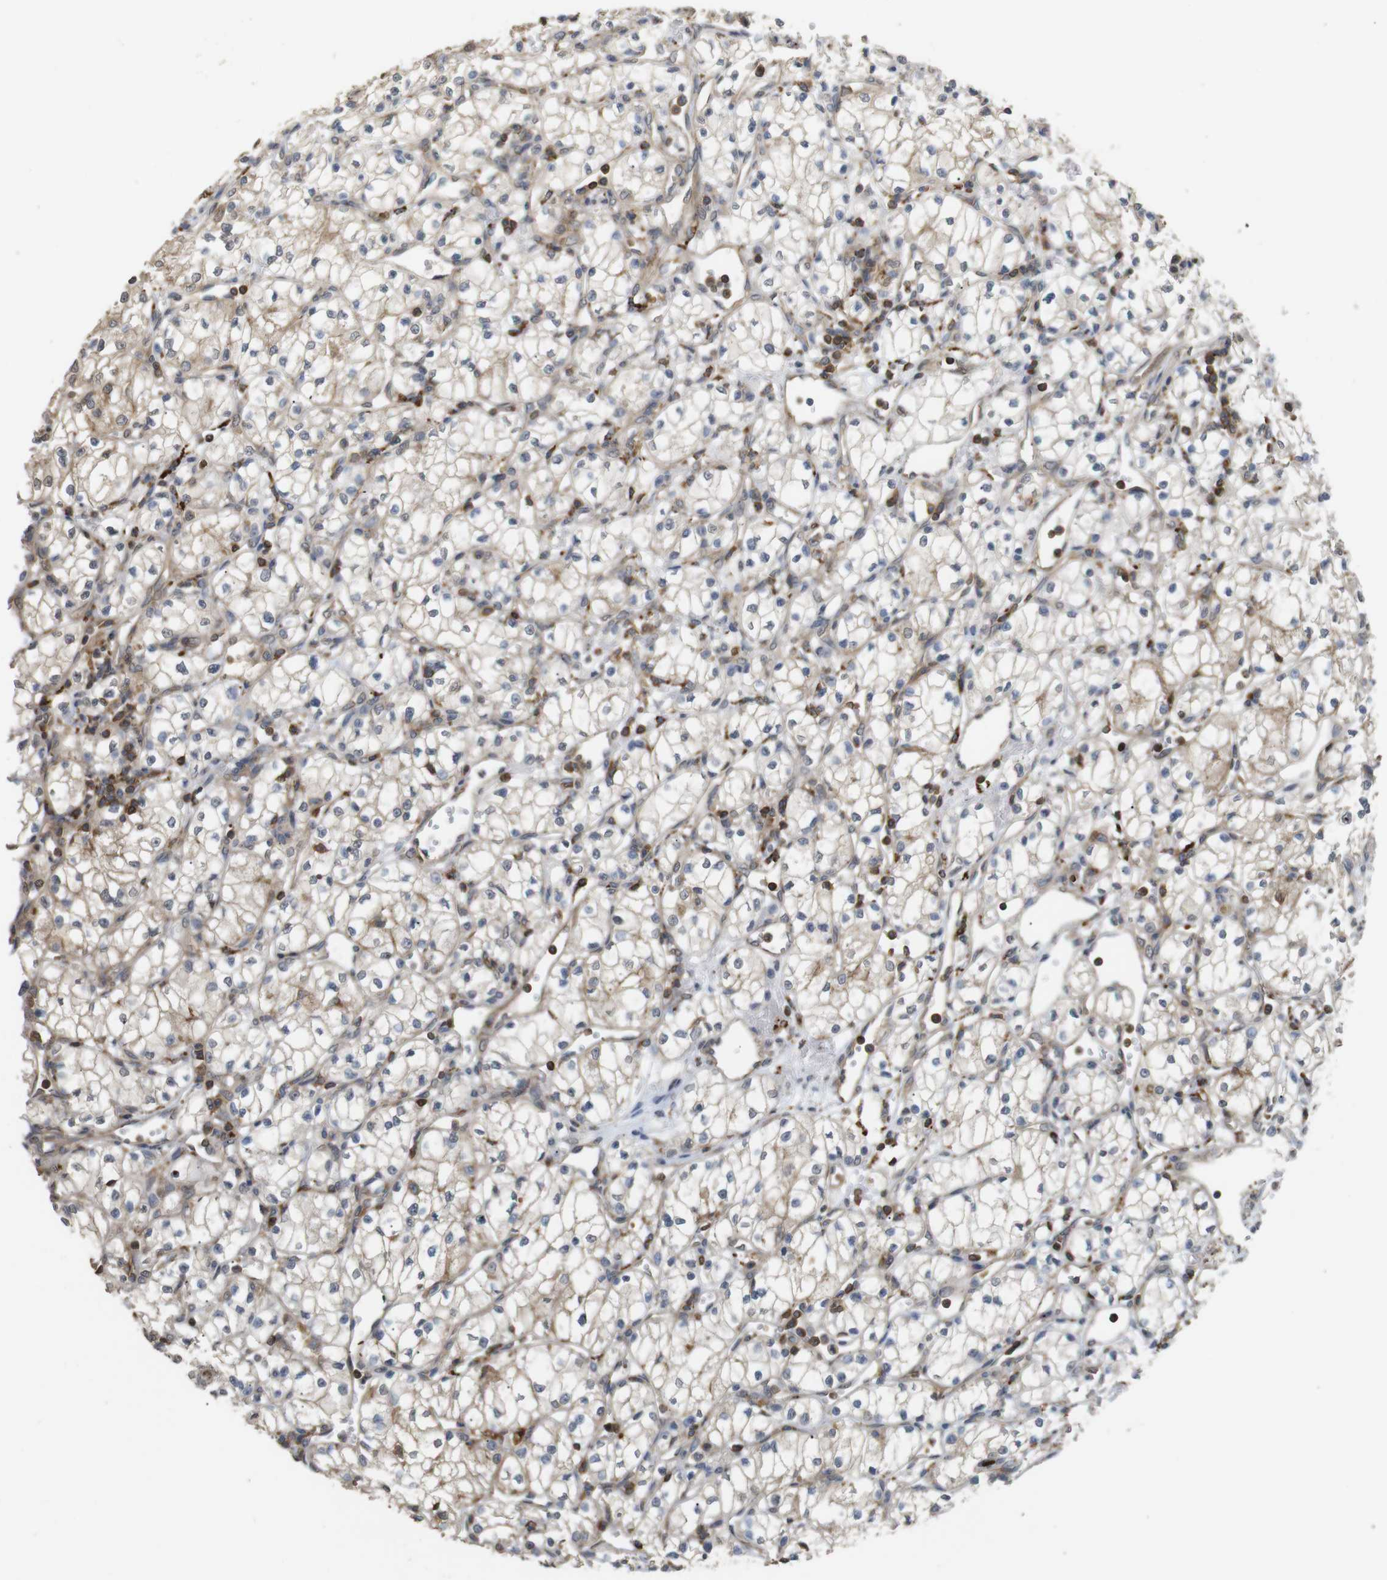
{"staining": {"intensity": "weak", "quantity": ">75%", "location": "cytoplasmic/membranous"}, "tissue": "renal cancer", "cell_type": "Tumor cells", "image_type": "cancer", "snomed": [{"axis": "morphology", "description": "Normal tissue, NOS"}, {"axis": "morphology", "description": "Adenocarcinoma, NOS"}, {"axis": "topography", "description": "Kidney"}], "caption": "This micrograph demonstrates renal cancer stained with IHC to label a protein in brown. The cytoplasmic/membranous of tumor cells show weak positivity for the protein. Nuclei are counter-stained blue.", "gene": "KSR1", "patient": {"sex": "male", "age": 59}}